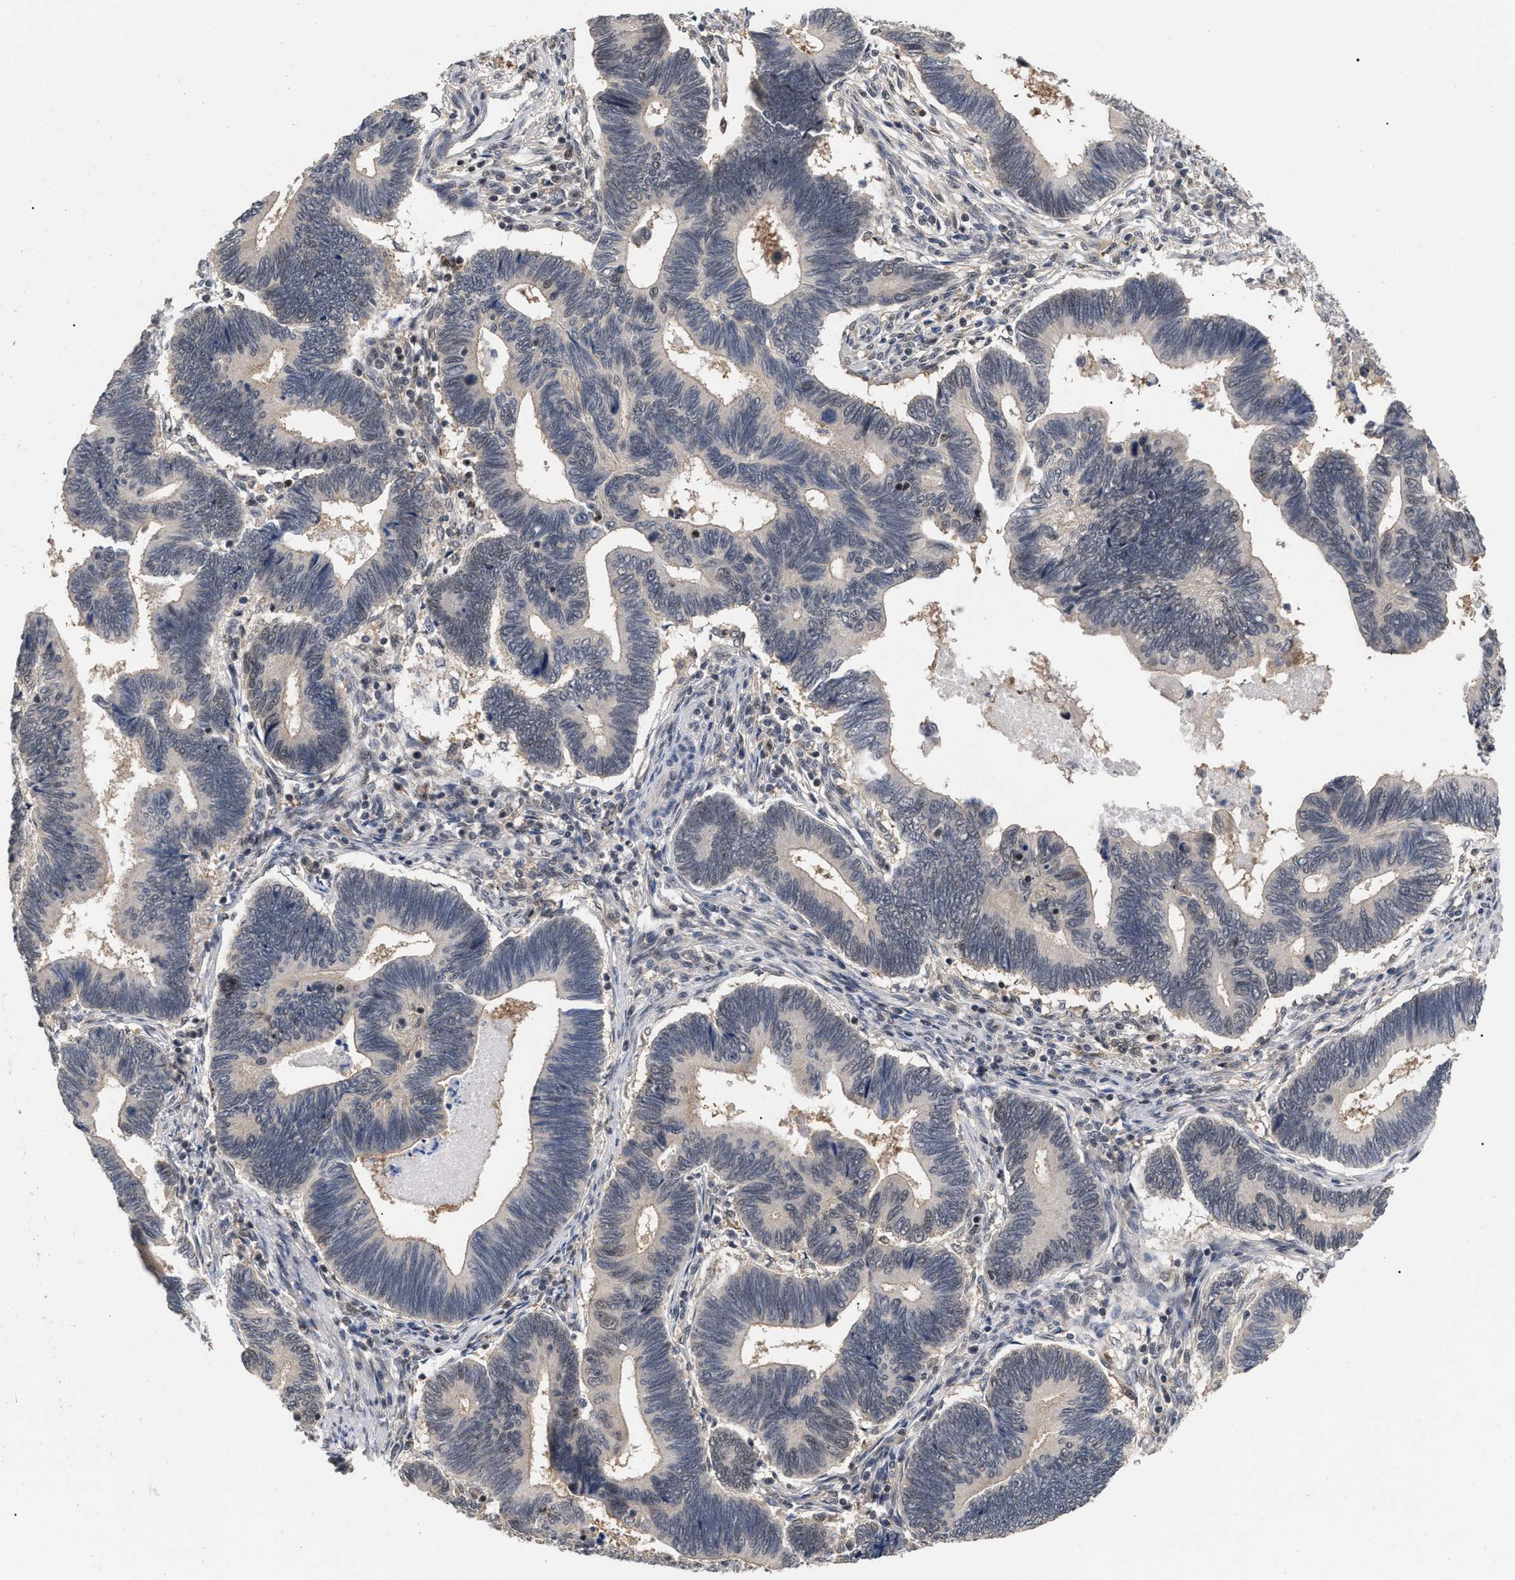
{"staining": {"intensity": "negative", "quantity": "none", "location": "none"}, "tissue": "pancreatic cancer", "cell_type": "Tumor cells", "image_type": "cancer", "snomed": [{"axis": "morphology", "description": "Adenocarcinoma, NOS"}, {"axis": "topography", "description": "Pancreas"}], "caption": "A histopathology image of human pancreatic cancer is negative for staining in tumor cells.", "gene": "JAZF1", "patient": {"sex": "female", "age": 70}}